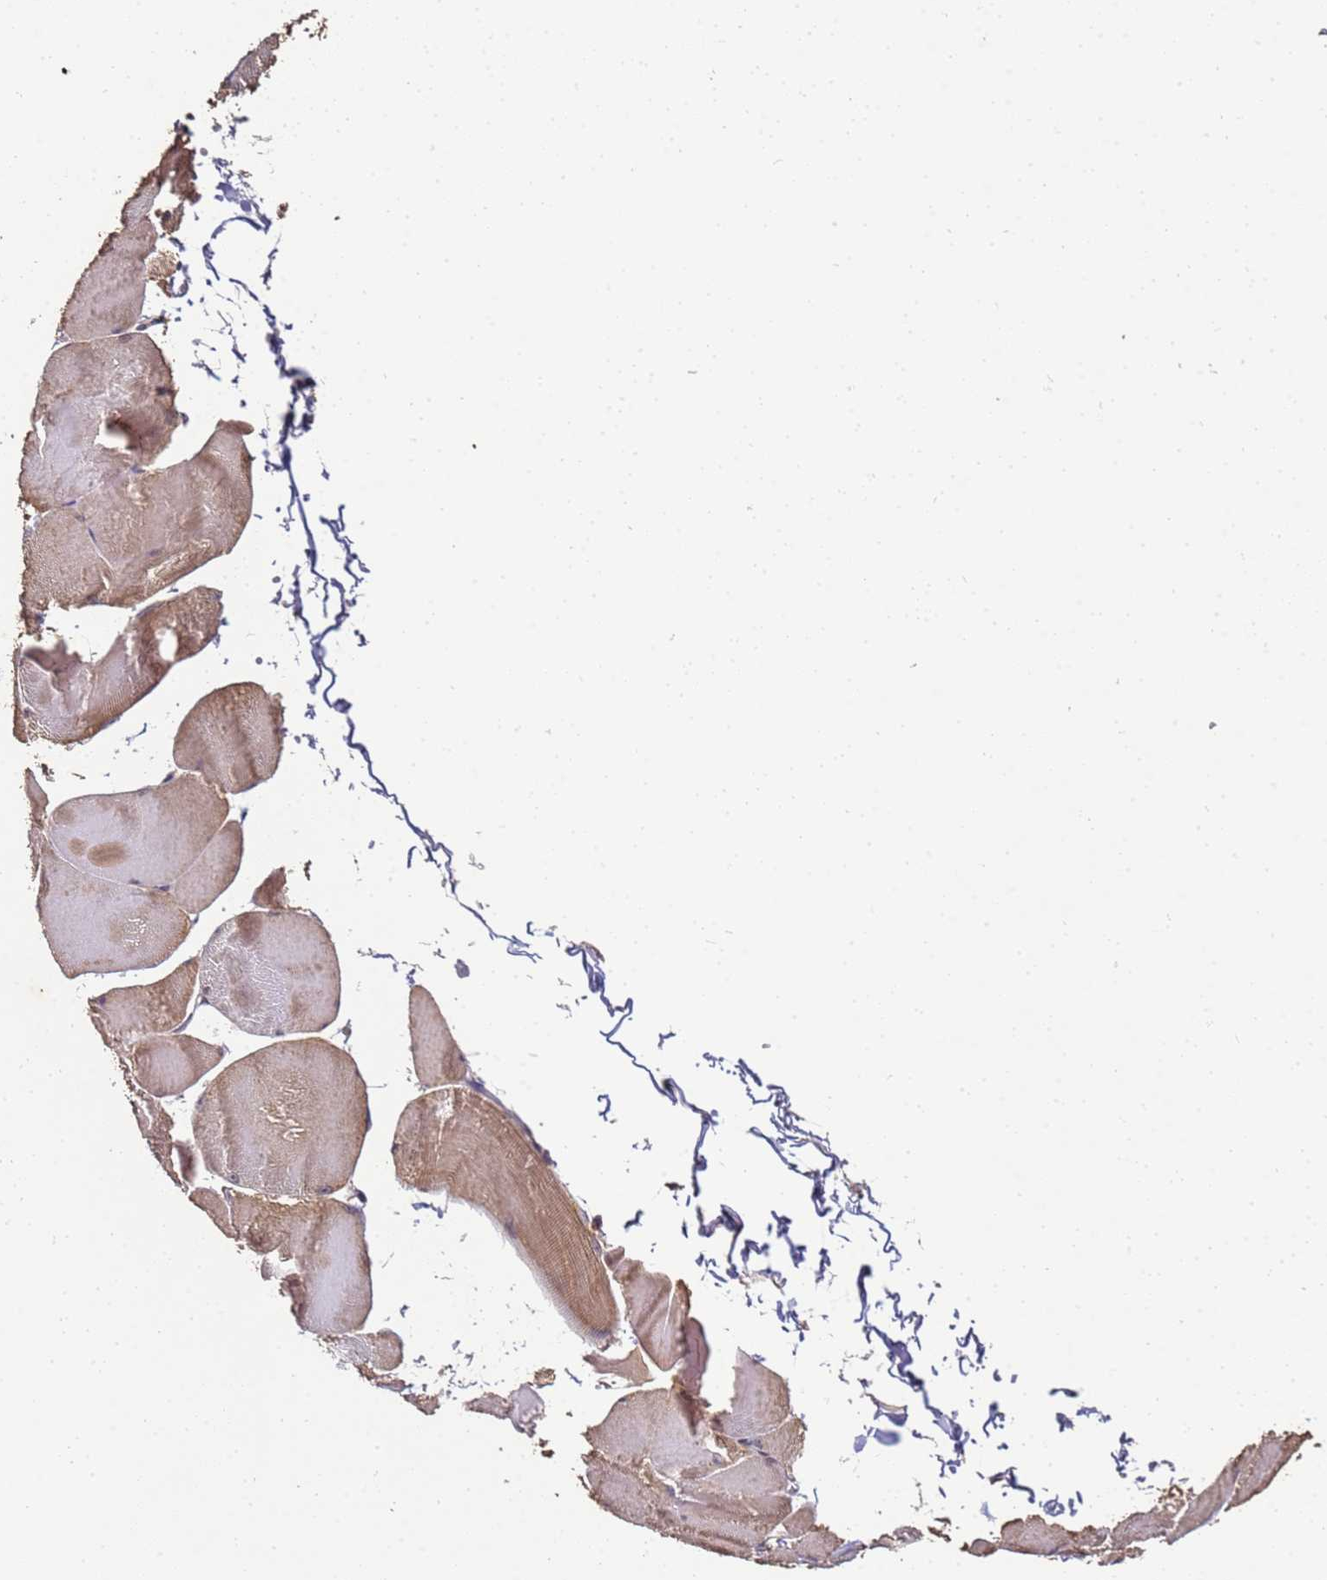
{"staining": {"intensity": "moderate", "quantity": "25%-75%", "location": "cytoplasmic/membranous"}, "tissue": "skeletal muscle", "cell_type": "Myocytes", "image_type": "normal", "snomed": [{"axis": "morphology", "description": "Normal tissue, NOS"}, {"axis": "morphology", "description": "Basal cell carcinoma"}, {"axis": "topography", "description": "Skeletal muscle"}], "caption": "Immunohistochemistry (IHC) photomicrograph of normal skeletal muscle: human skeletal muscle stained using immunohistochemistry (IHC) exhibits medium levels of moderate protein expression localized specifically in the cytoplasmic/membranous of myocytes, appearing as a cytoplasmic/membranous brown color.", "gene": "ANKRD17", "patient": {"sex": "female", "age": 64}}